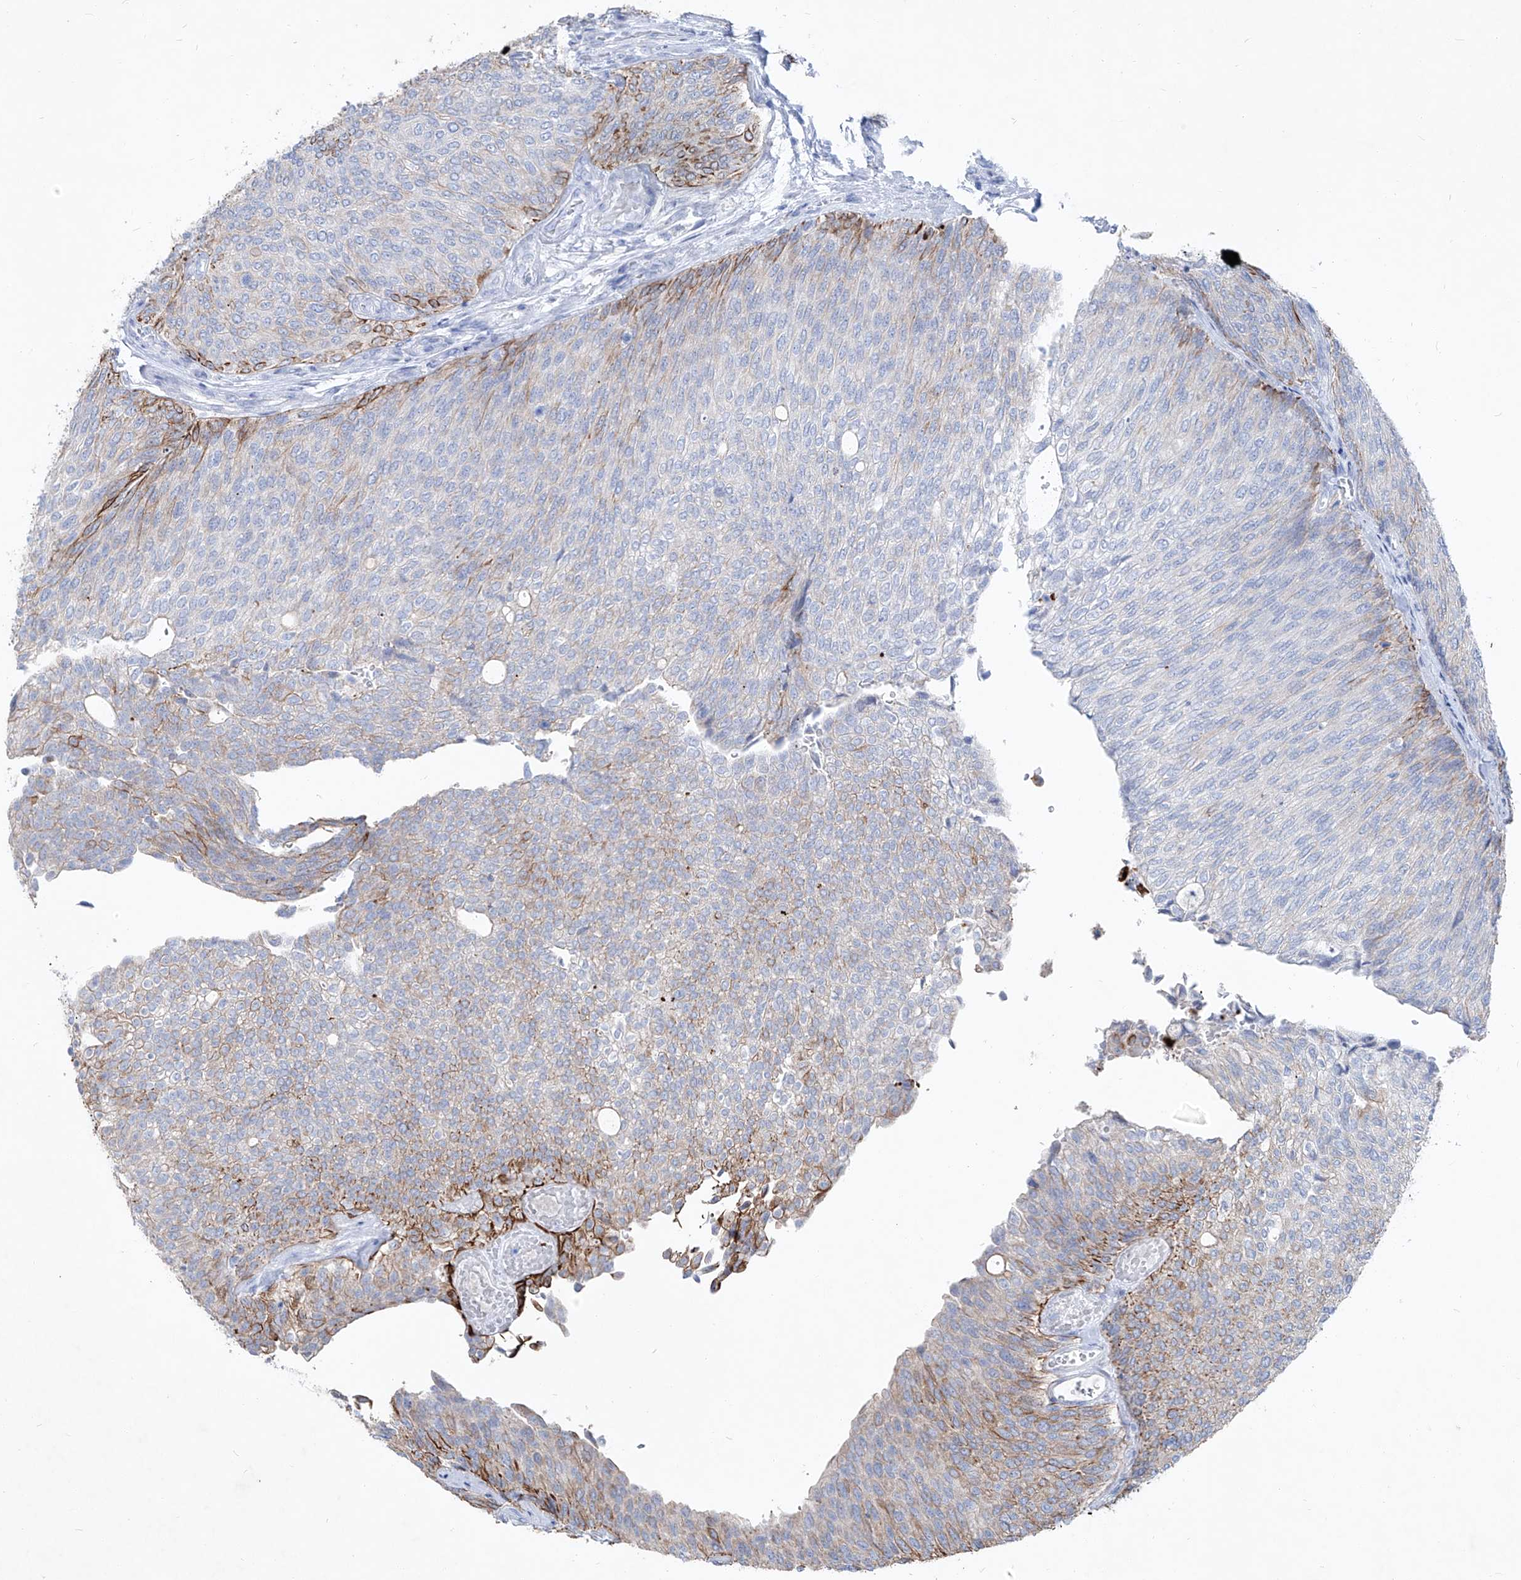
{"staining": {"intensity": "strong", "quantity": "<25%", "location": "cytoplasmic/membranous"}, "tissue": "urothelial cancer", "cell_type": "Tumor cells", "image_type": "cancer", "snomed": [{"axis": "morphology", "description": "Urothelial carcinoma, Low grade"}, {"axis": "topography", "description": "Urinary bladder"}], "caption": "A brown stain shows strong cytoplasmic/membranous positivity of a protein in low-grade urothelial carcinoma tumor cells.", "gene": "FRS3", "patient": {"sex": "female", "age": 79}}